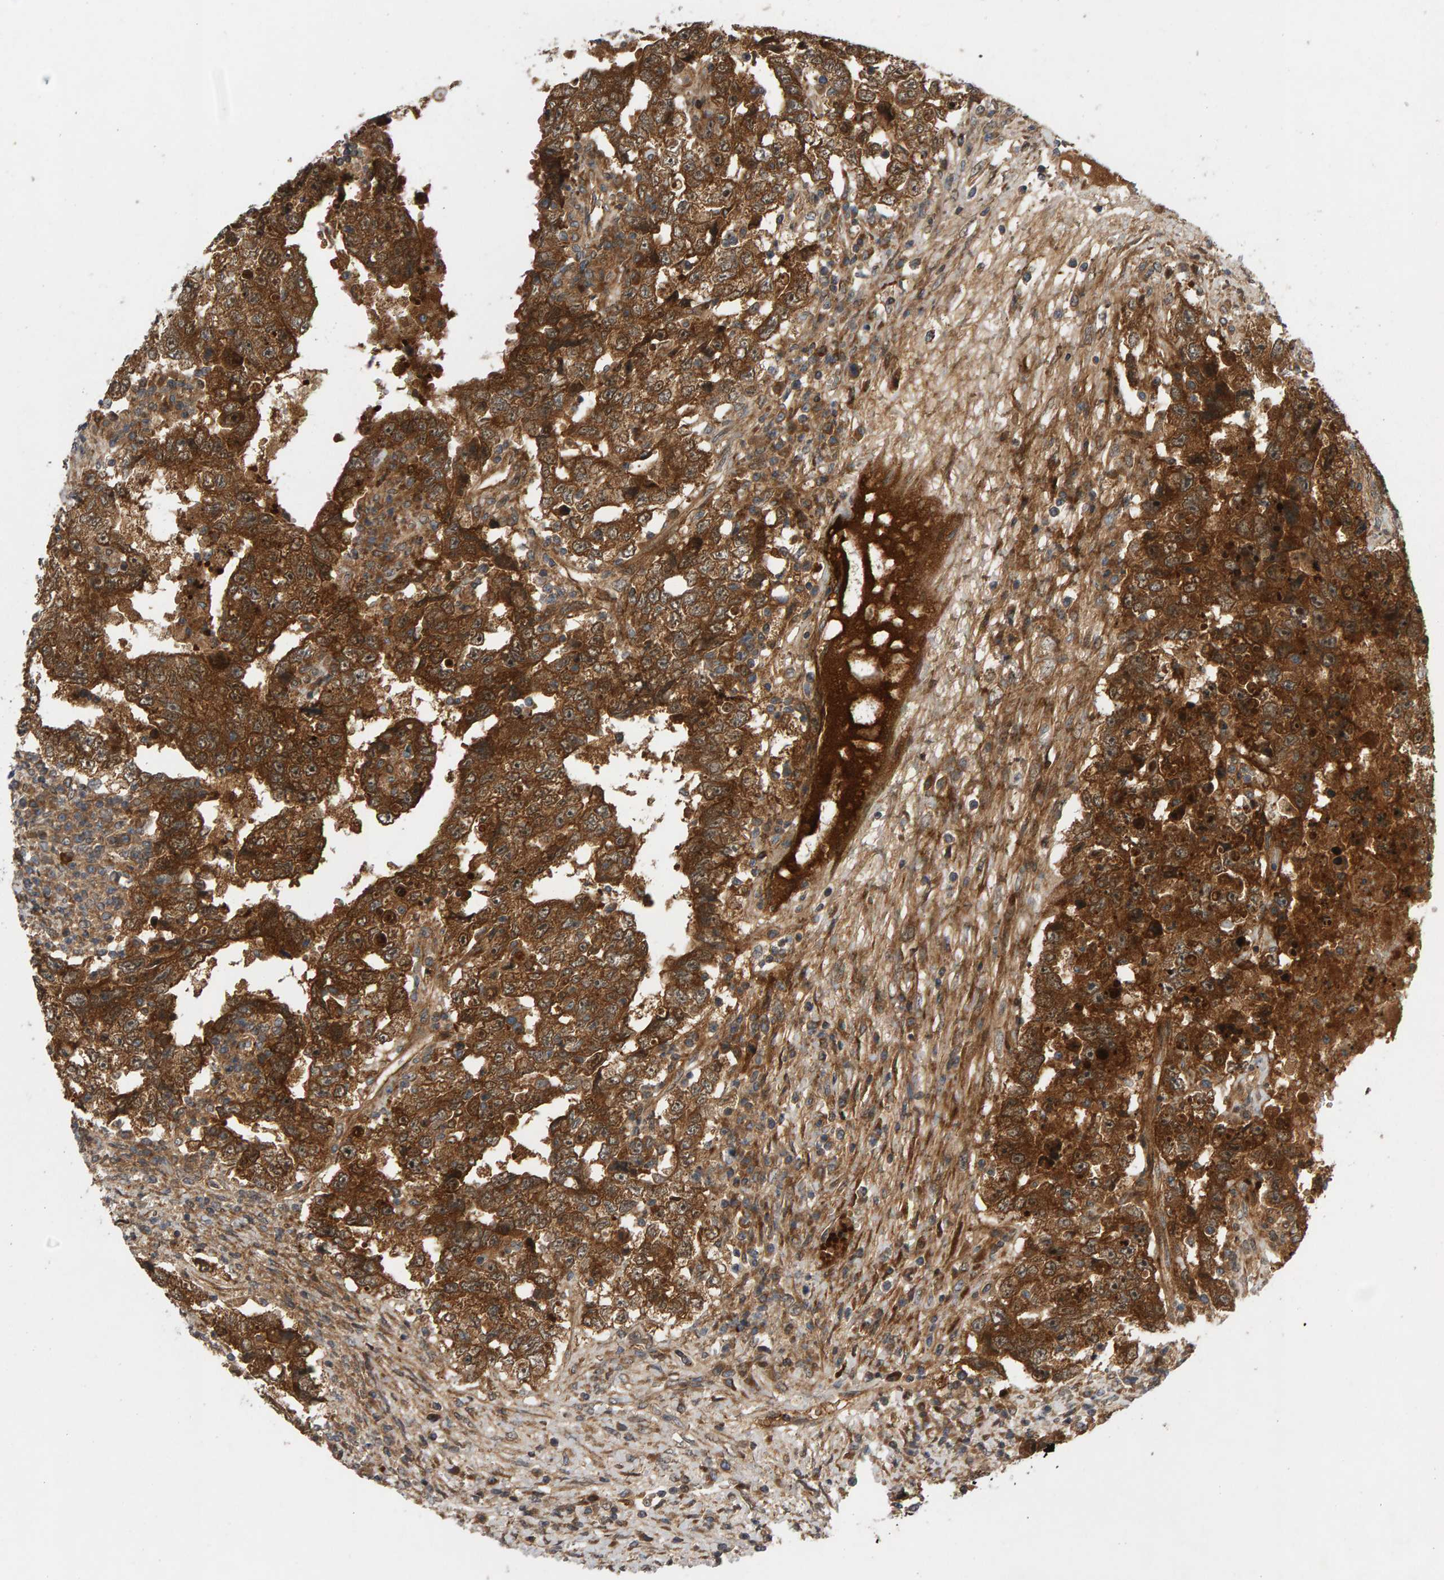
{"staining": {"intensity": "strong", "quantity": ">75%", "location": "cytoplasmic/membranous"}, "tissue": "testis cancer", "cell_type": "Tumor cells", "image_type": "cancer", "snomed": [{"axis": "morphology", "description": "Carcinoma, Embryonal, NOS"}, {"axis": "topography", "description": "Testis"}], "caption": "This image displays testis cancer stained with immunohistochemistry to label a protein in brown. The cytoplasmic/membranous of tumor cells show strong positivity for the protein. Nuclei are counter-stained blue.", "gene": "BAHCC1", "patient": {"sex": "male", "age": 26}}